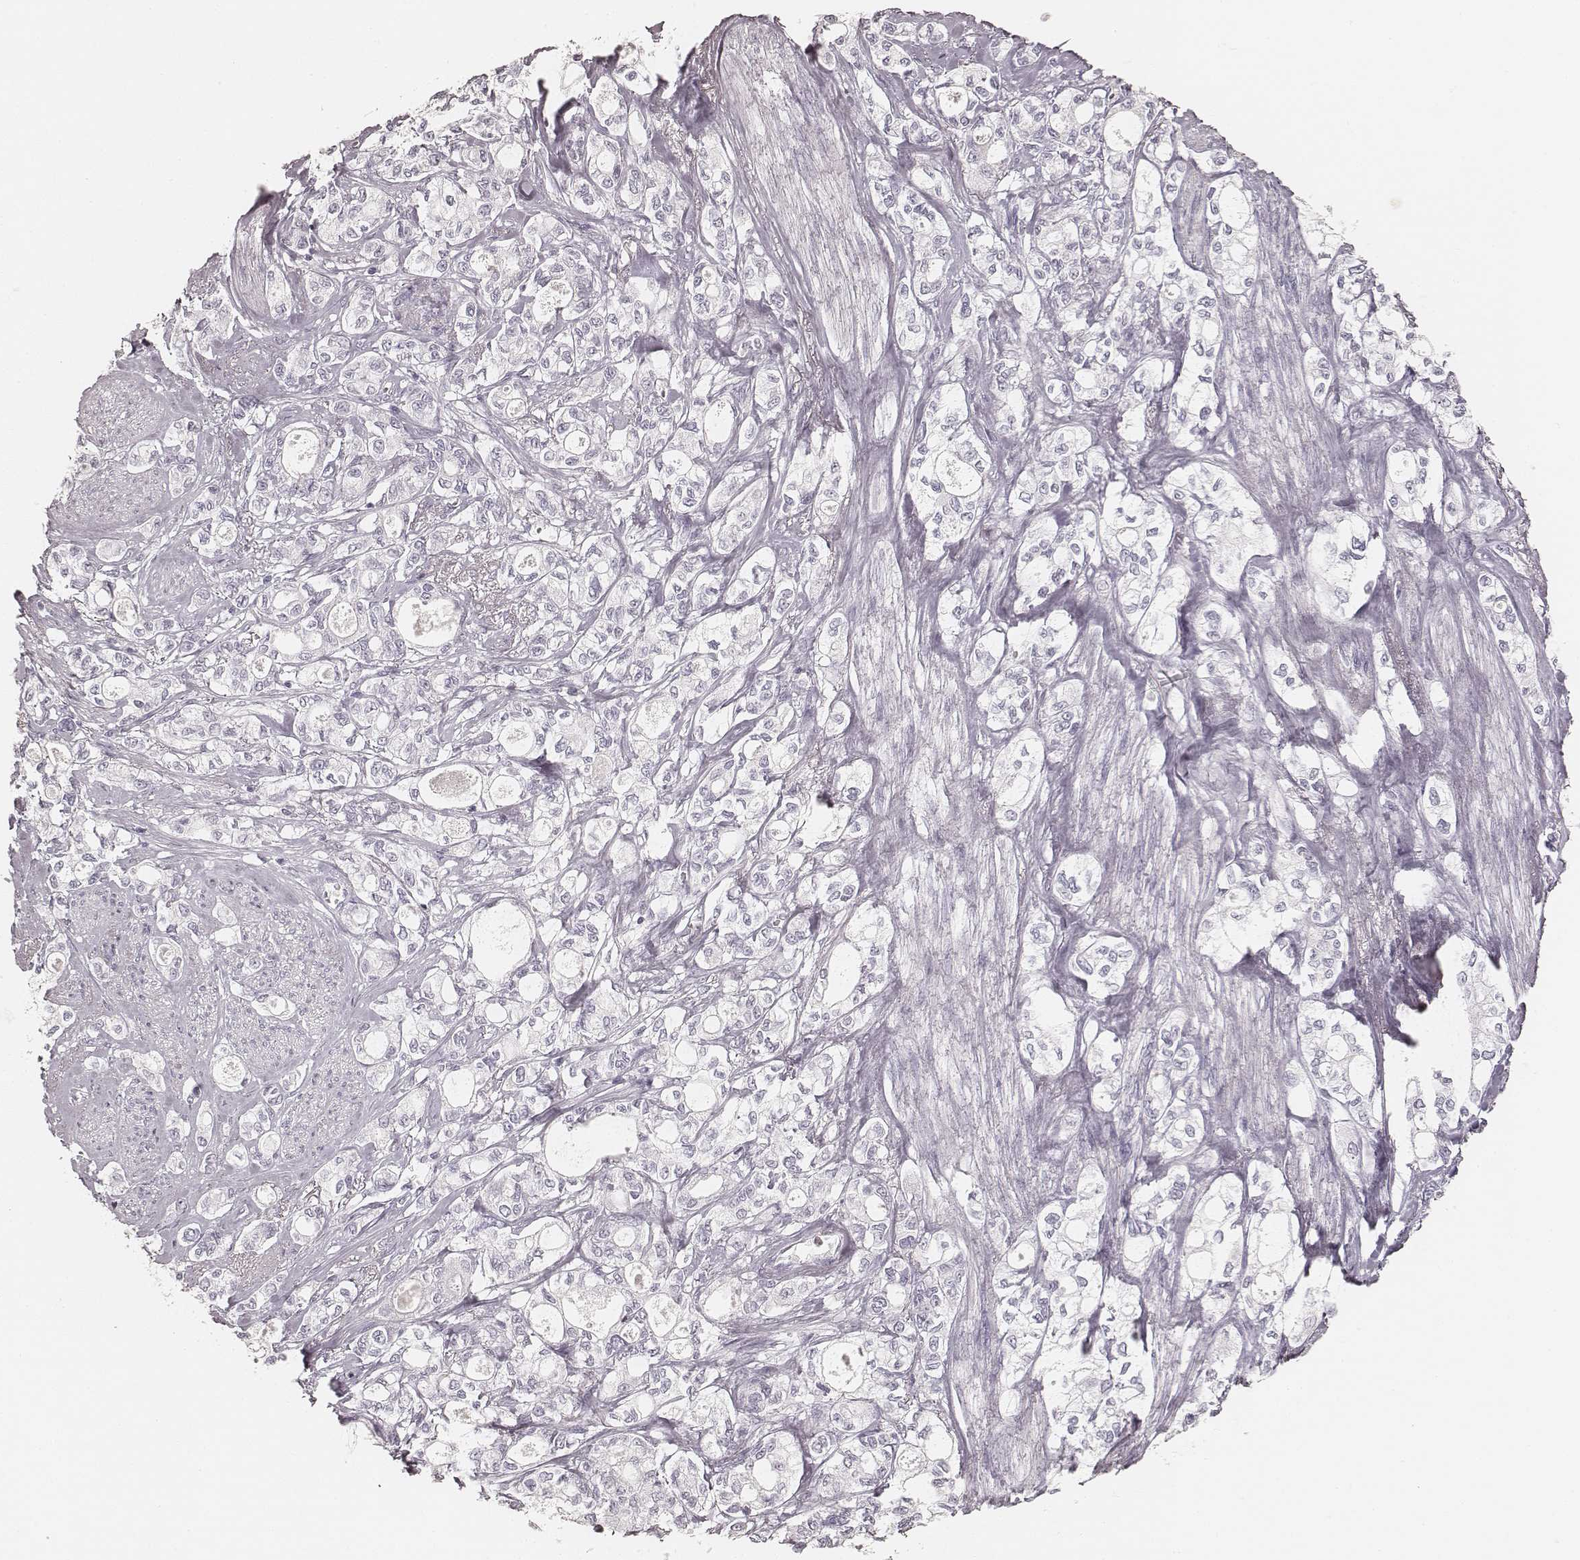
{"staining": {"intensity": "negative", "quantity": "none", "location": "none"}, "tissue": "stomach cancer", "cell_type": "Tumor cells", "image_type": "cancer", "snomed": [{"axis": "morphology", "description": "Adenocarcinoma, NOS"}, {"axis": "topography", "description": "Stomach"}], "caption": "Stomach adenocarcinoma was stained to show a protein in brown. There is no significant staining in tumor cells.", "gene": "KRT26", "patient": {"sex": "male", "age": 63}}